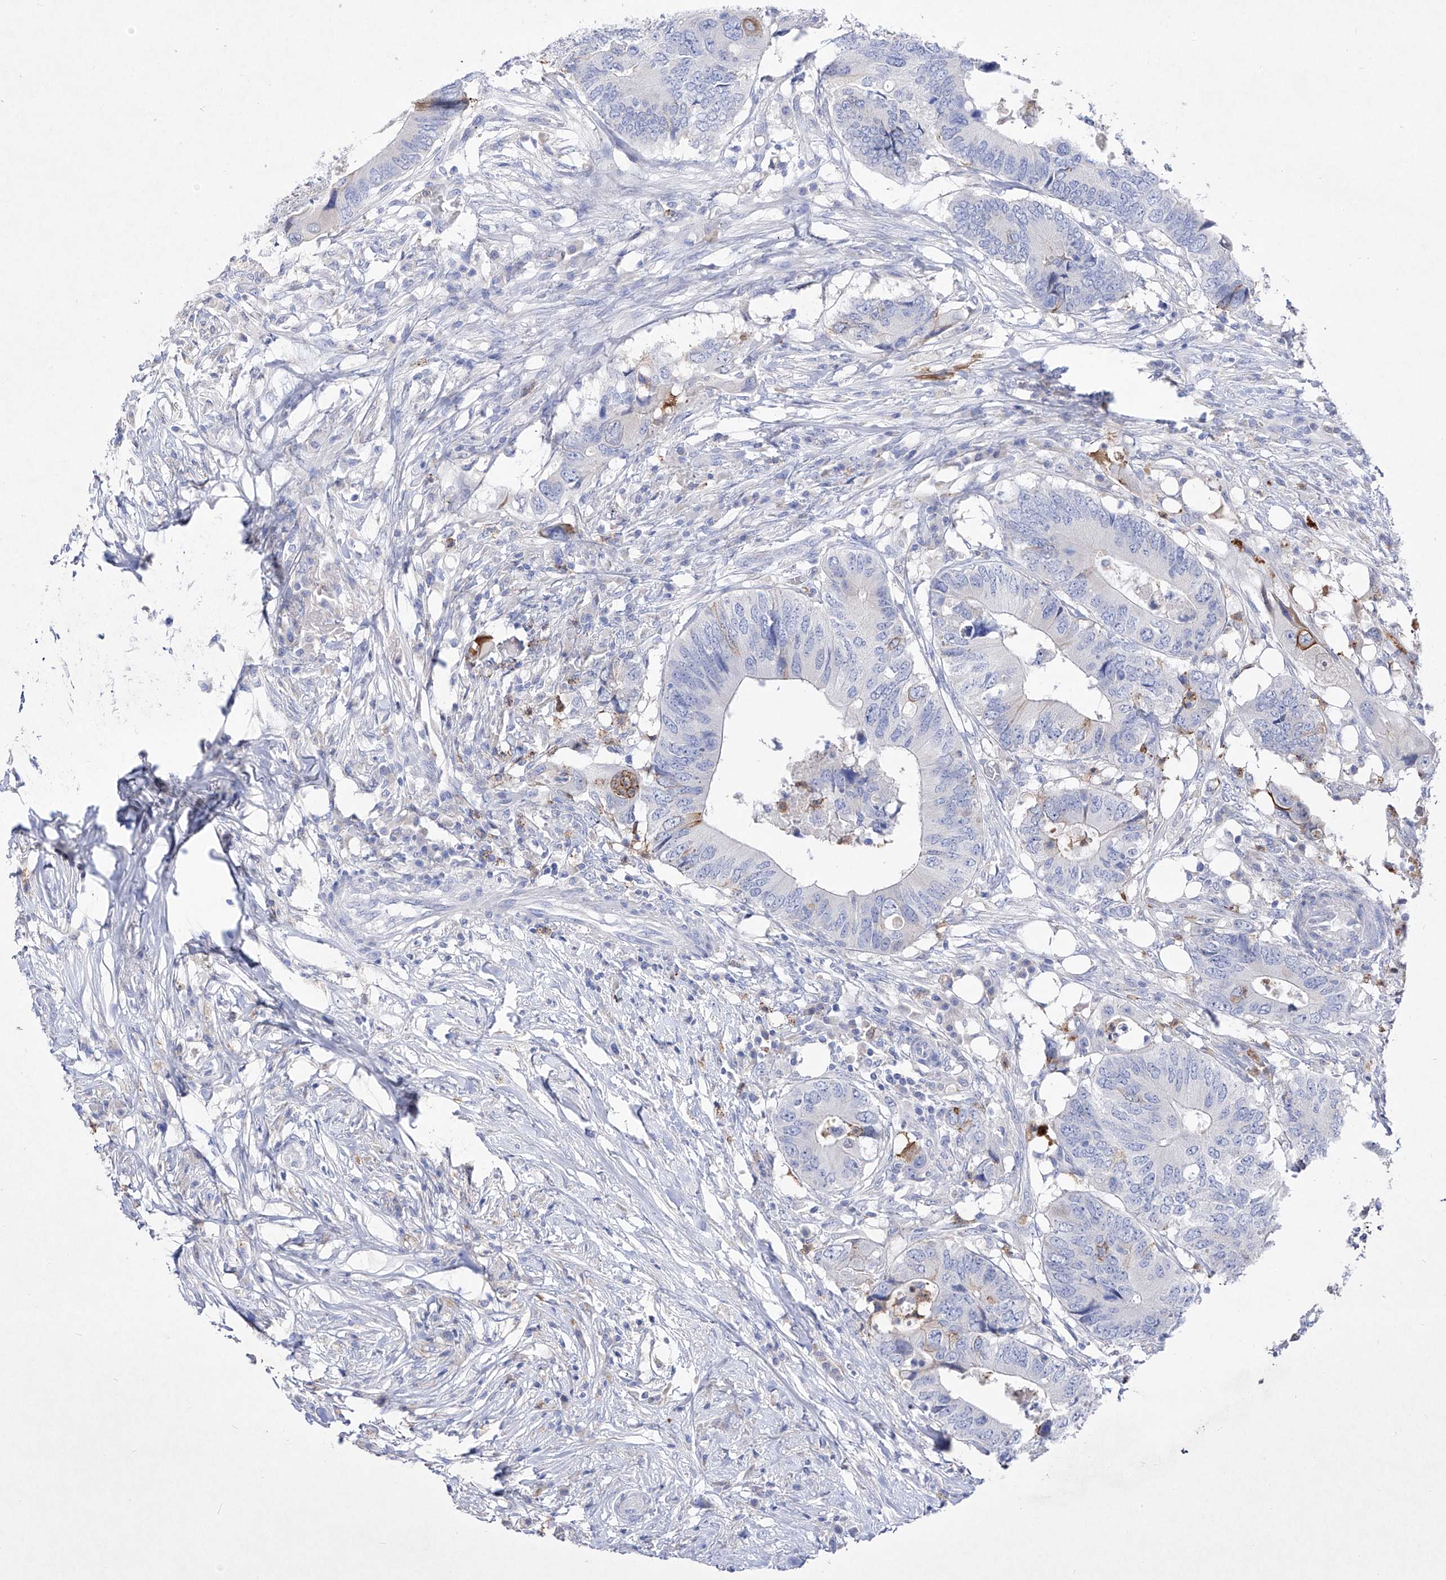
{"staining": {"intensity": "negative", "quantity": "none", "location": "none"}, "tissue": "colorectal cancer", "cell_type": "Tumor cells", "image_type": "cancer", "snomed": [{"axis": "morphology", "description": "Adenocarcinoma, NOS"}, {"axis": "topography", "description": "Colon"}], "caption": "The photomicrograph shows no staining of tumor cells in colorectal cancer.", "gene": "TM7SF2", "patient": {"sex": "male", "age": 71}}